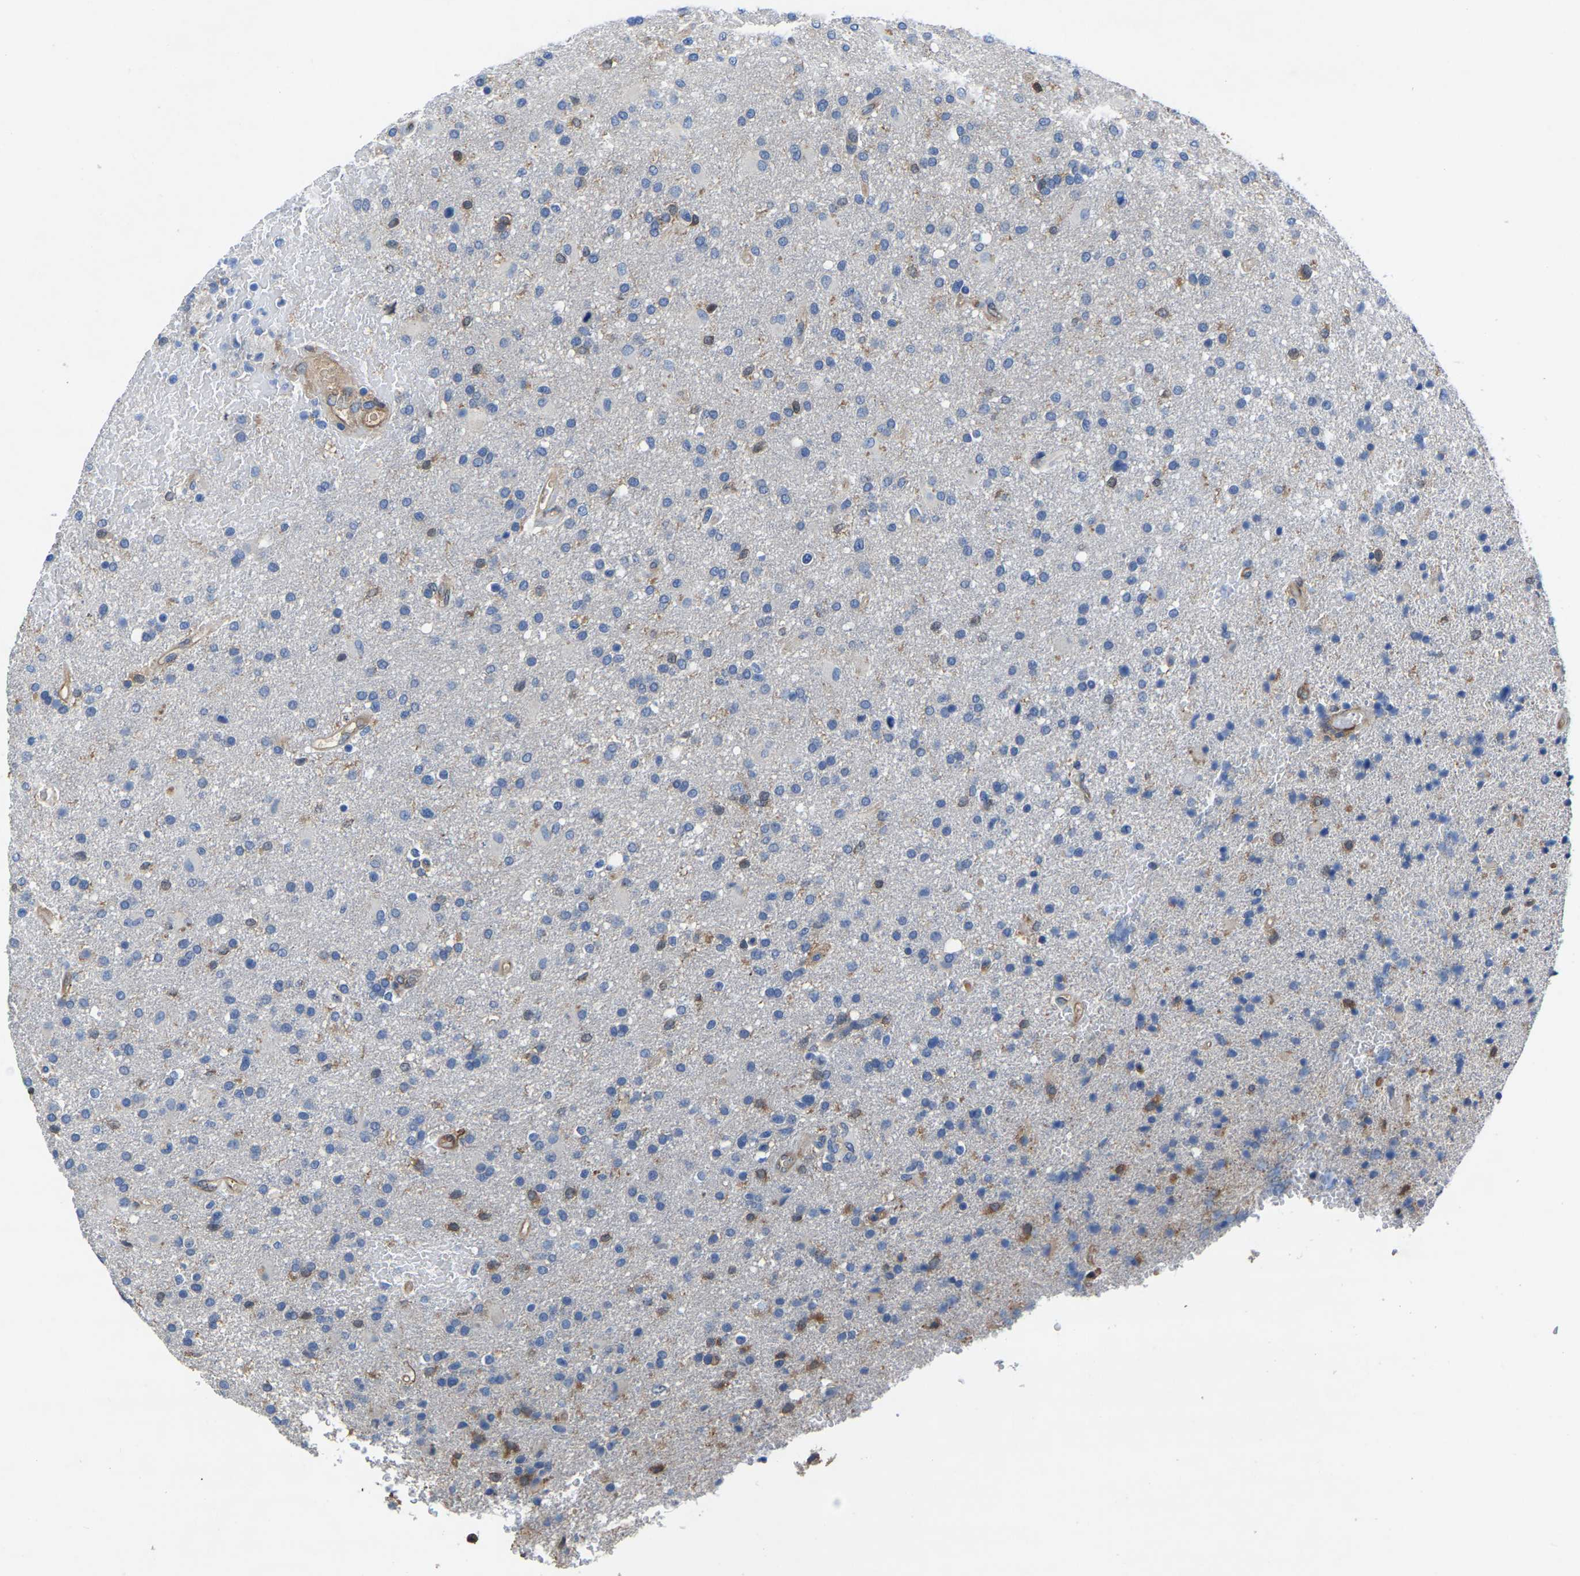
{"staining": {"intensity": "negative", "quantity": "none", "location": "none"}, "tissue": "glioma", "cell_type": "Tumor cells", "image_type": "cancer", "snomed": [{"axis": "morphology", "description": "Glioma, malignant, High grade"}, {"axis": "topography", "description": "Brain"}], "caption": "A histopathology image of malignant high-grade glioma stained for a protein shows no brown staining in tumor cells. (DAB immunohistochemistry (IHC) with hematoxylin counter stain).", "gene": "ATG2B", "patient": {"sex": "male", "age": 72}}